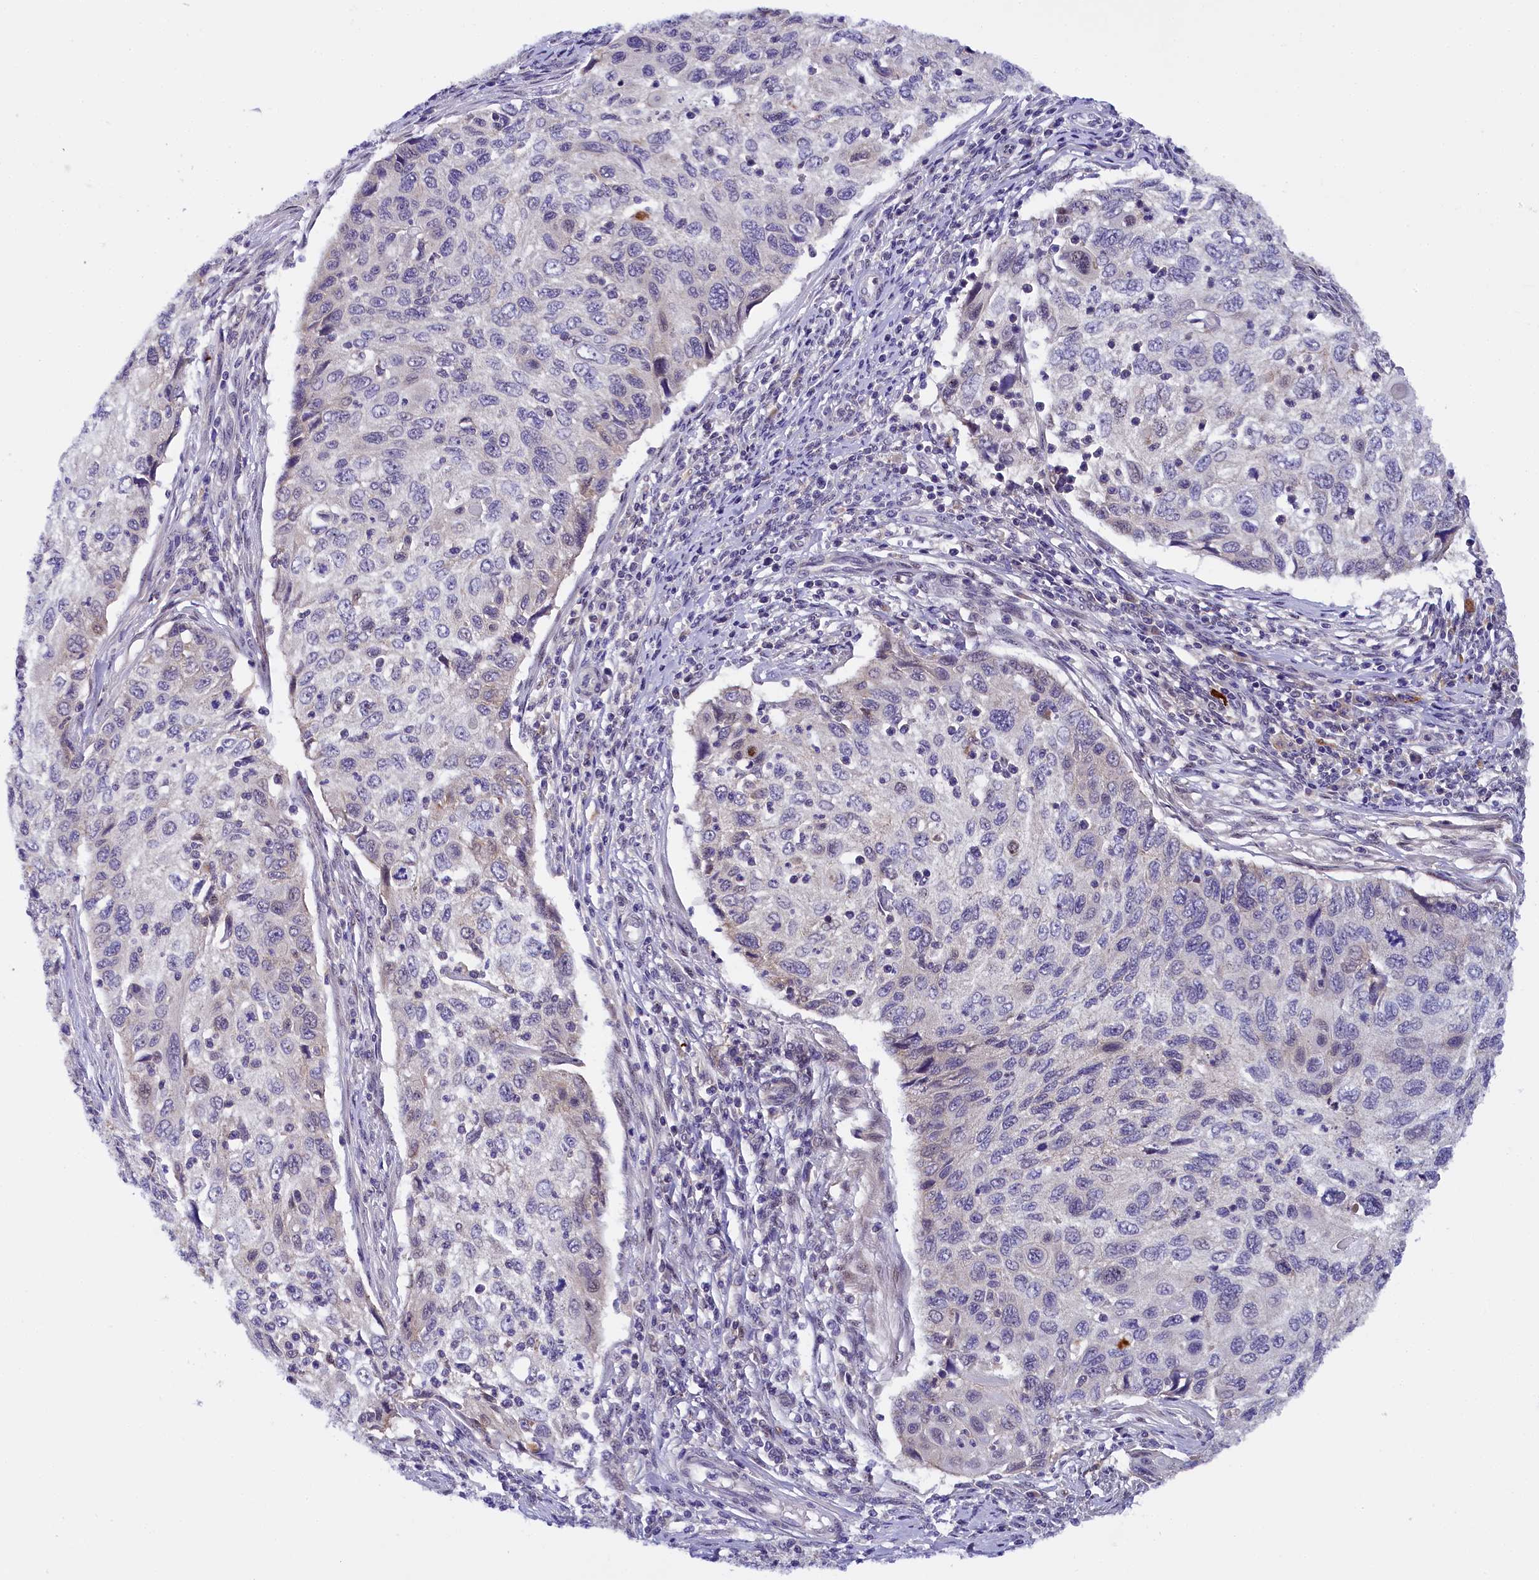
{"staining": {"intensity": "negative", "quantity": "none", "location": "none"}, "tissue": "cervical cancer", "cell_type": "Tumor cells", "image_type": "cancer", "snomed": [{"axis": "morphology", "description": "Squamous cell carcinoma, NOS"}, {"axis": "topography", "description": "Cervix"}], "caption": "The immunohistochemistry image has no significant staining in tumor cells of cervical cancer (squamous cell carcinoma) tissue.", "gene": "ENKD1", "patient": {"sex": "female", "age": 70}}